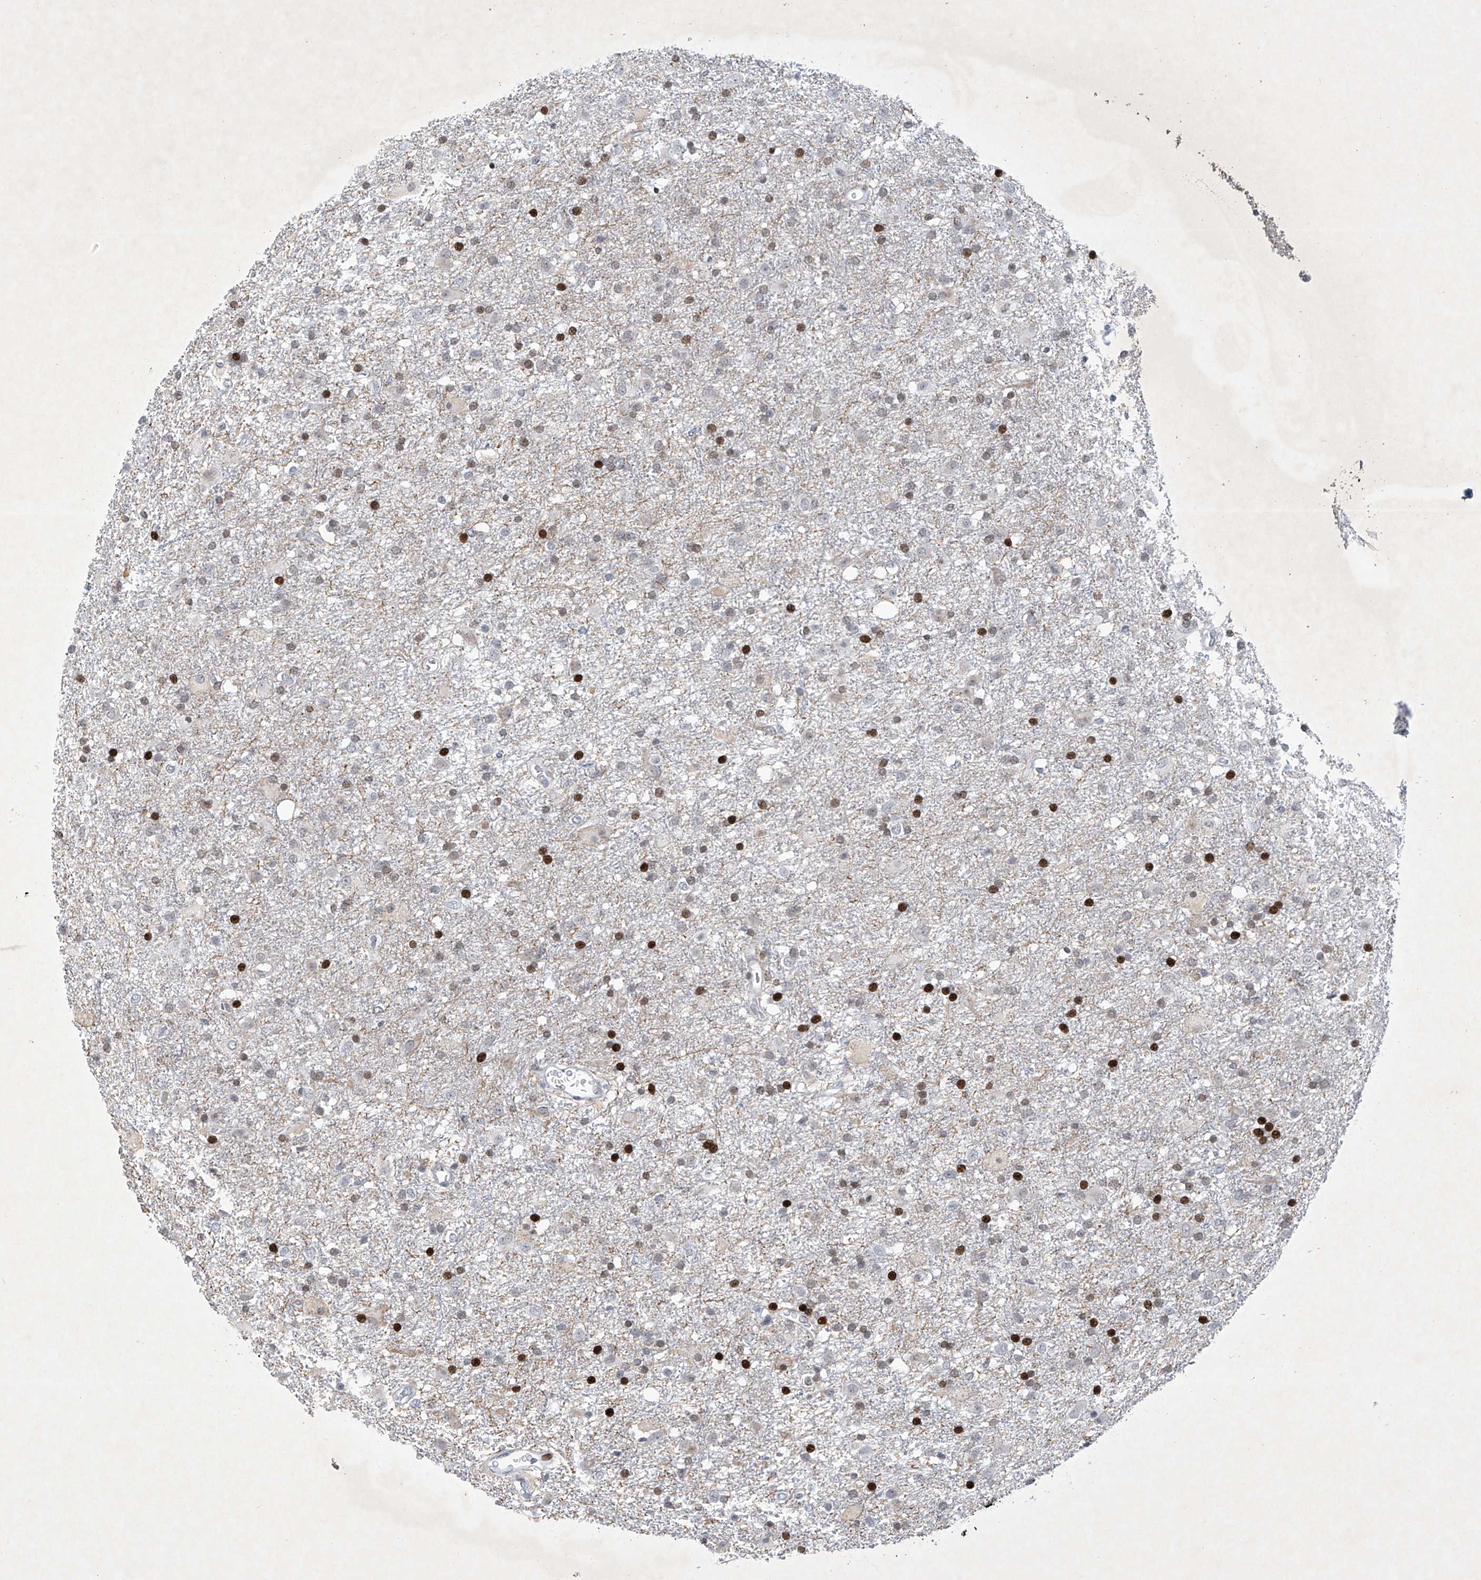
{"staining": {"intensity": "moderate", "quantity": "<25%", "location": "nuclear"}, "tissue": "glioma", "cell_type": "Tumor cells", "image_type": "cancer", "snomed": [{"axis": "morphology", "description": "Glioma, malignant, Low grade"}, {"axis": "topography", "description": "Brain"}], "caption": "Glioma stained for a protein (brown) shows moderate nuclear positive expression in approximately <25% of tumor cells.", "gene": "RFX7", "patient": {"sex": "male", "age": 65}}